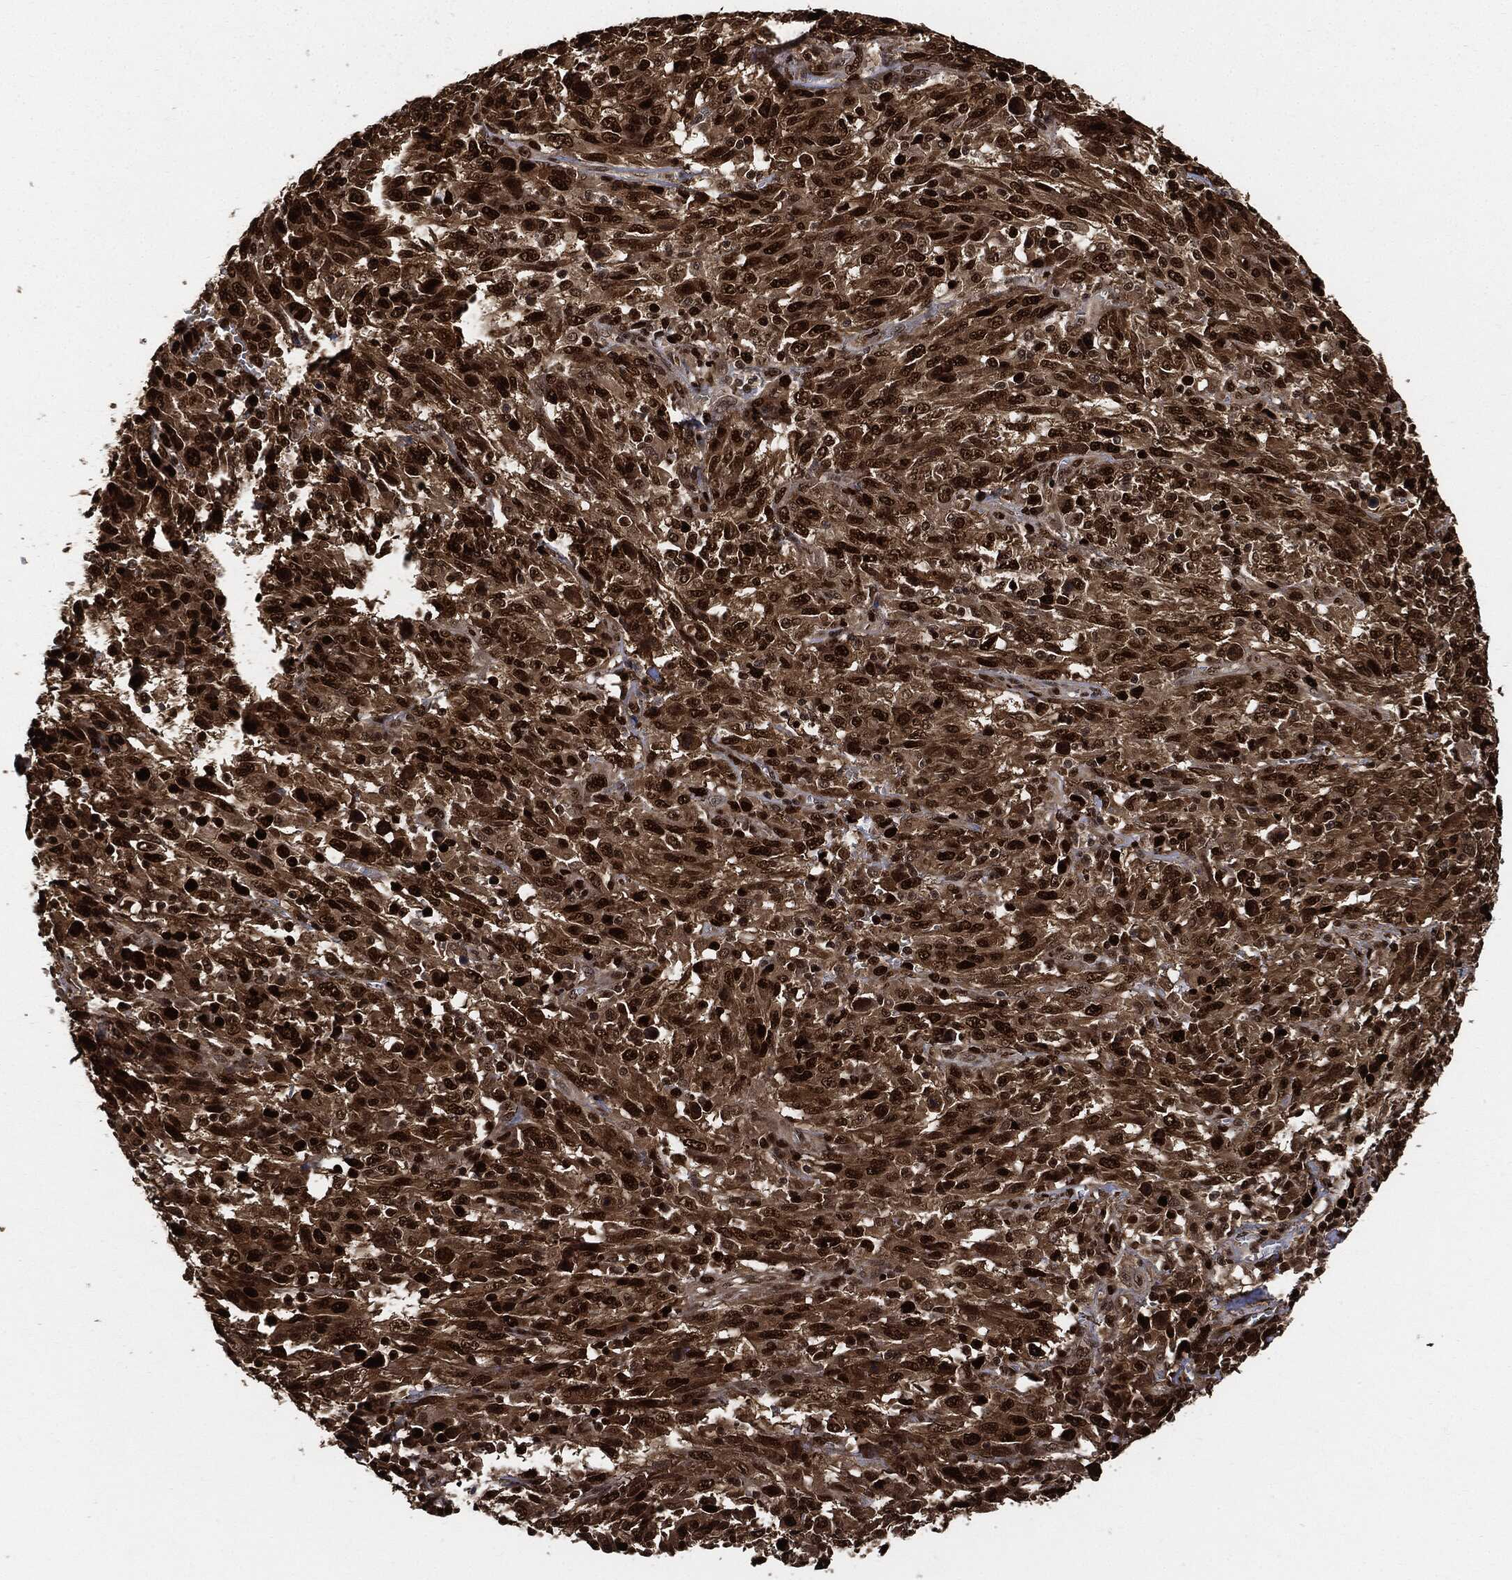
{"staining": {"intensity": "strong", "quantity": ">75%", "location": "nuclear"}, "tissue": "melanoma", "cell_type": "Tumor cells", "image_type": "cancer", "snomed": [{"axis": "morphology", "description": "Malignant melanoma, NOS"}, {"axis": "topography", "description": "Skin"}], "caption": "A high amount of strong nuclear positivity is identified in about >75% of tumor cells in malignant melanoma tissue.", "gene": "PCNA", "patient": {"sex": "female", "age": 91}}